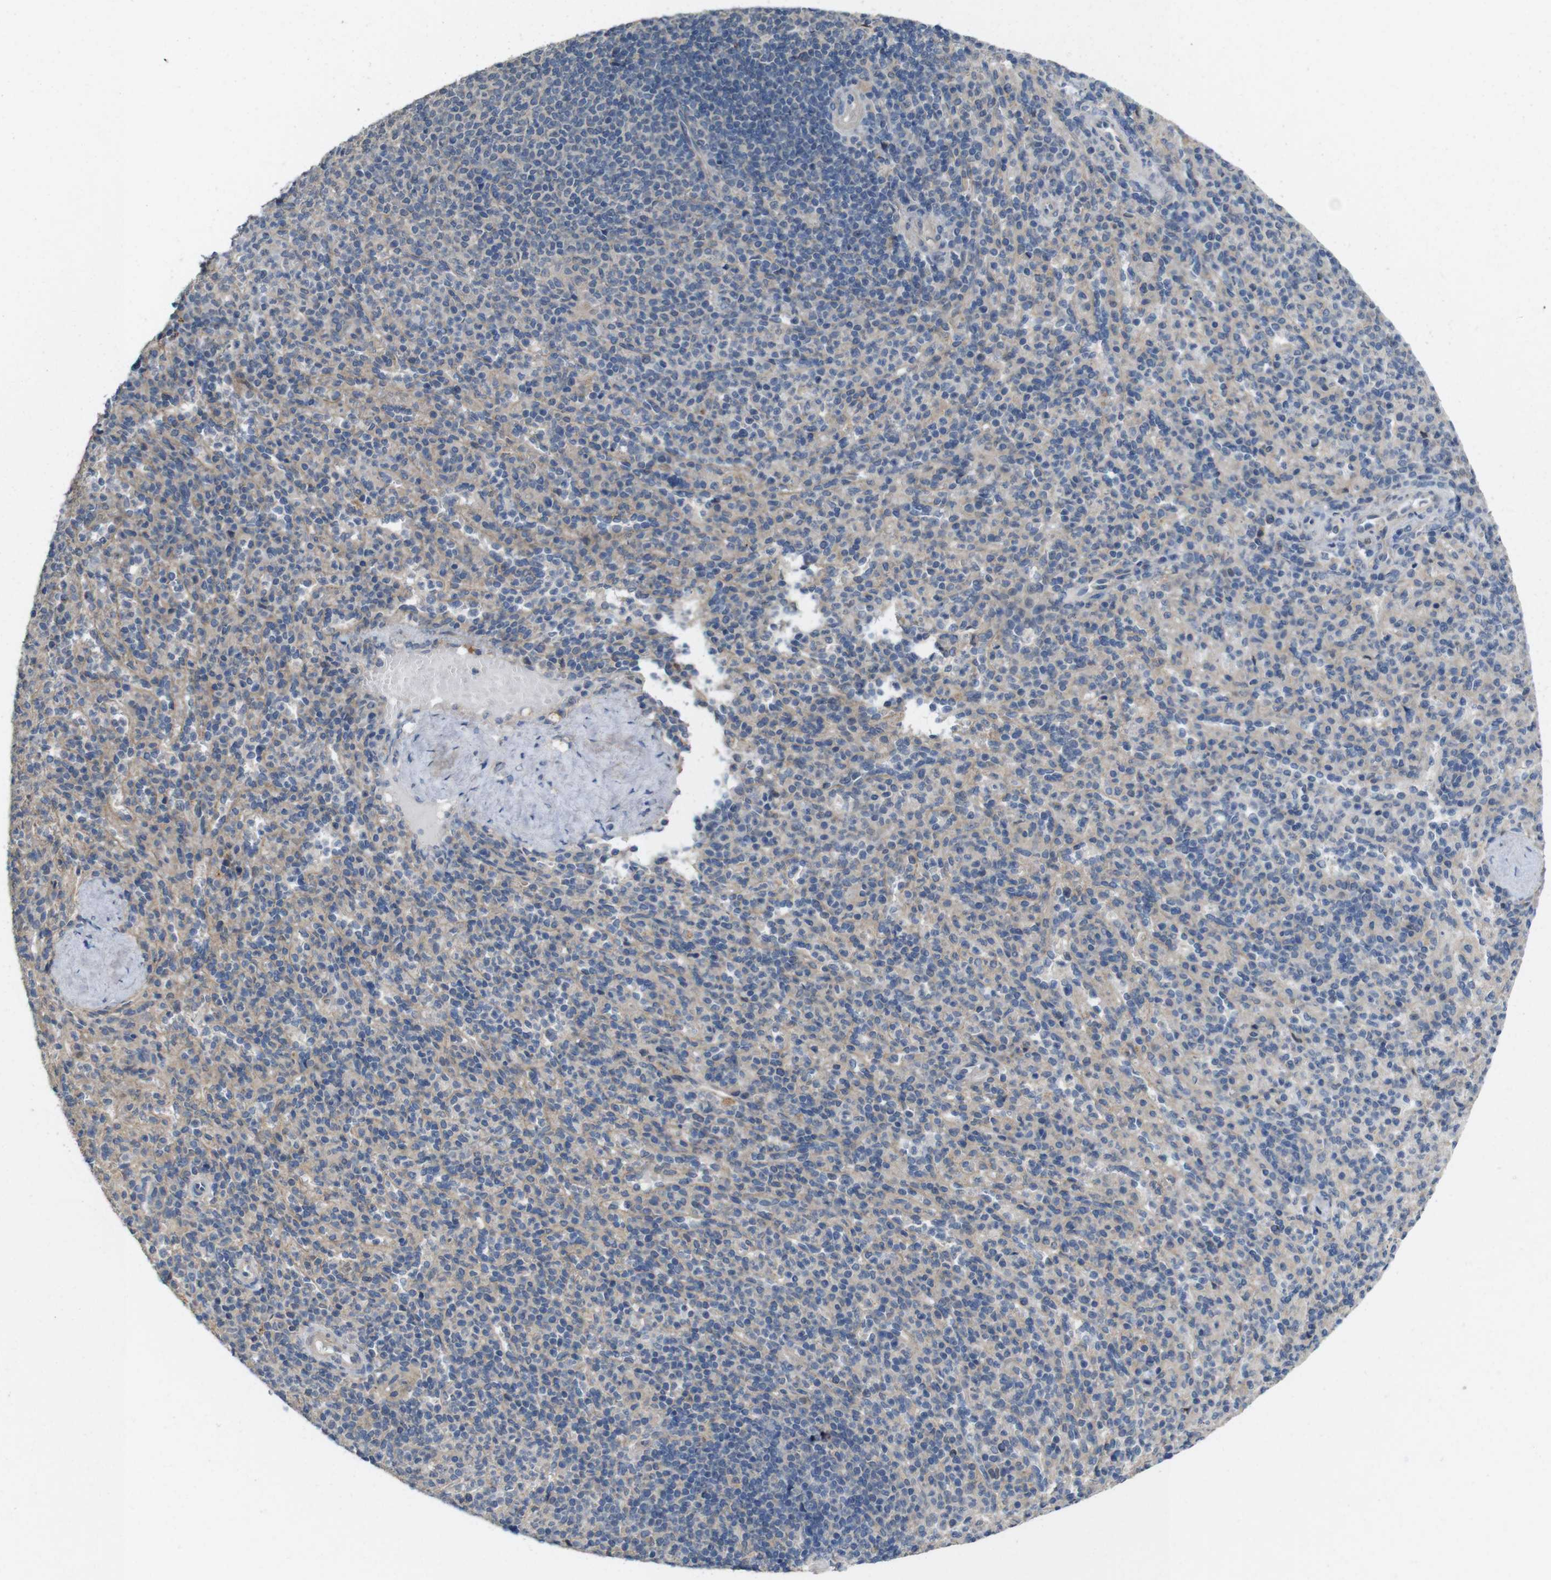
{"staining": {"intensity": "weak", "quantity": "<25%", "location": "cytoplasmic/membranous"}, "tissue": "spleen", "cell_type": "Cells in red pulp", "image_type": "normal", "snomed": [{"axis": "morphology", "description": "Normal tissue, NOS"}, {"axis": "topography", "description": "Spleen"}], "caption": "There is no significant staining in cells in red pulp of spleen. Brightfield microscopy of IHC stained with DAB (brown) and hematoxylin (blue), captured at high magnification.", "gene": "CDC34", "patient": {"sex": "male", "age": 36}}